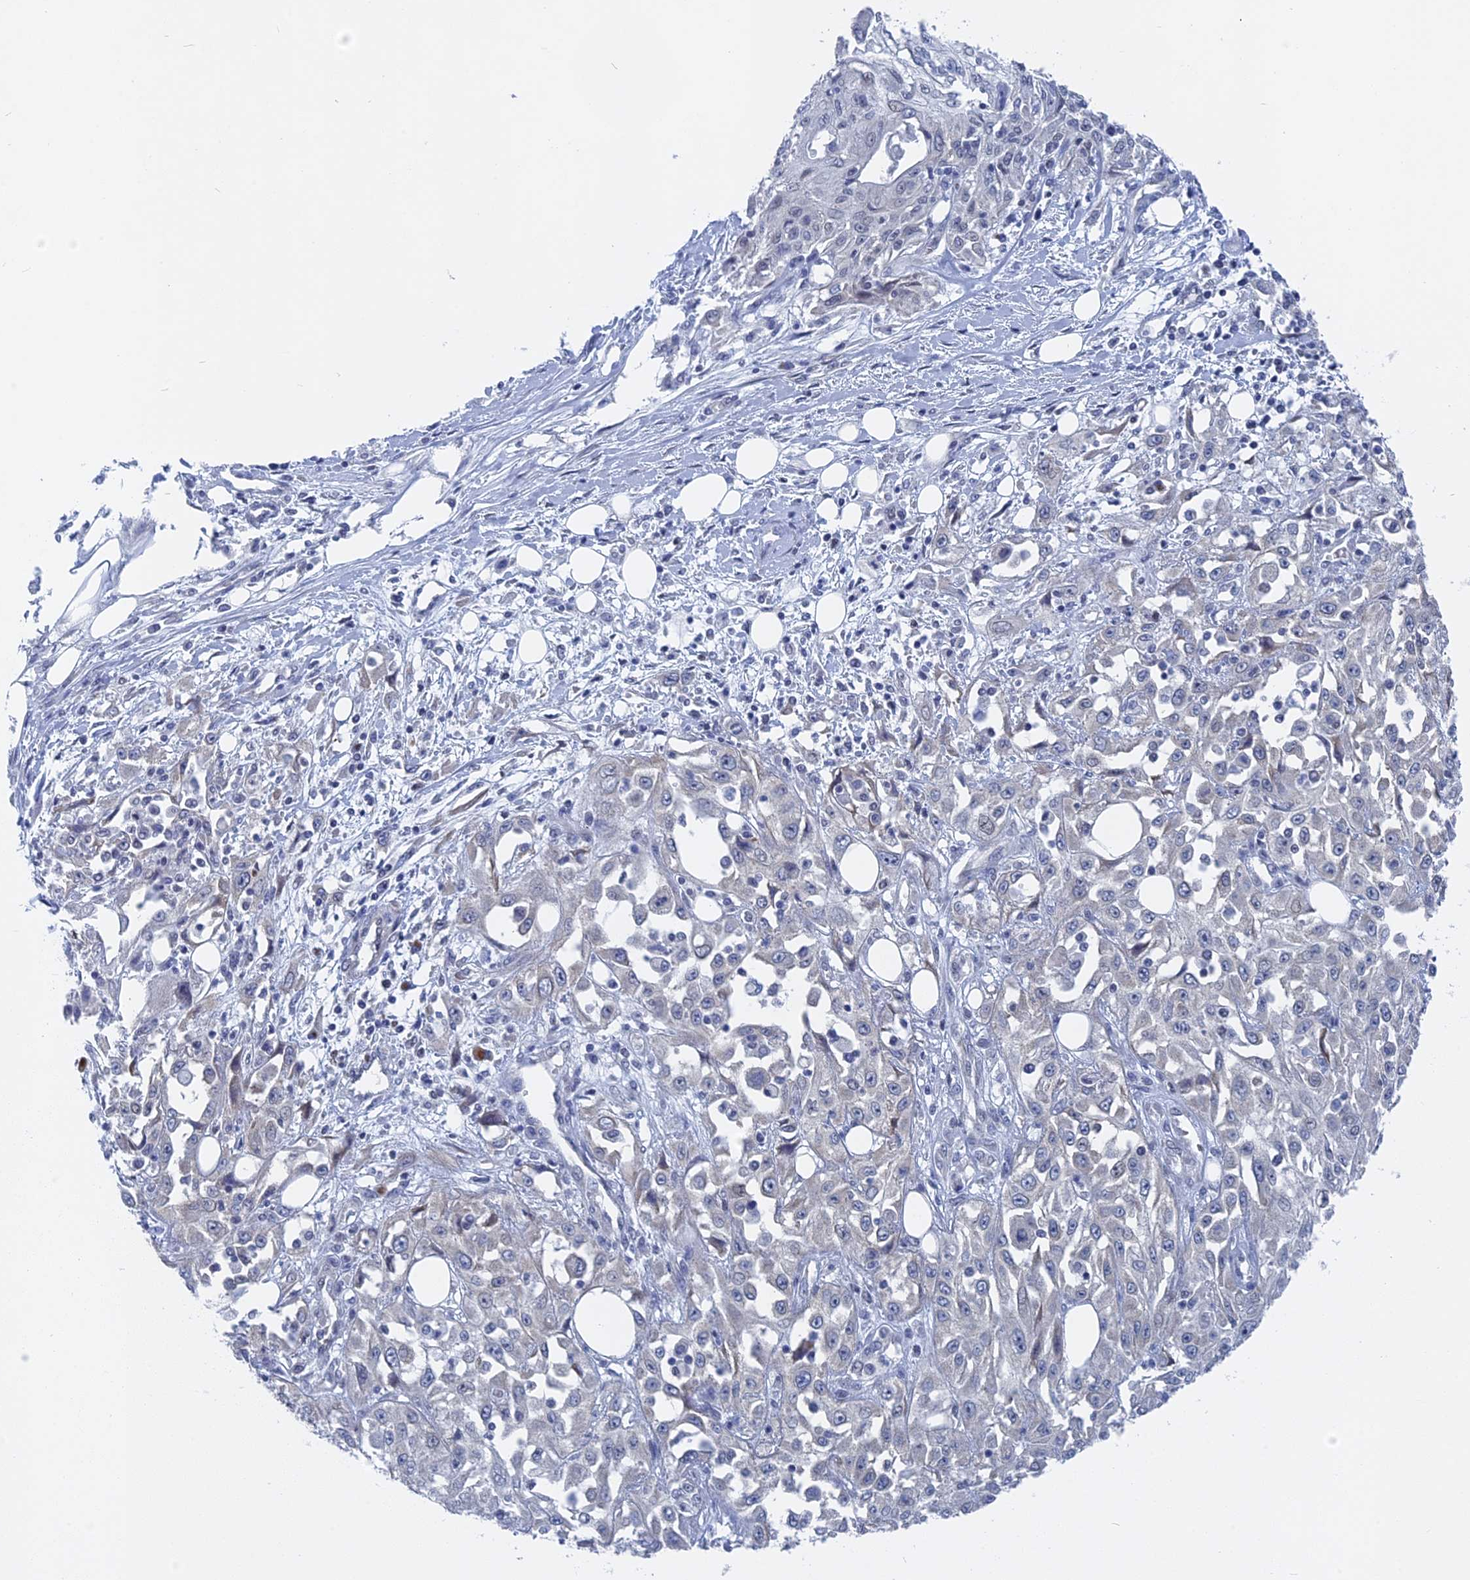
{"staining": {"intensity": "negative", "quantity": "none", "location": "none"}, "tissue": "skin cancer", "cell_type": "Tumor cells", "image_type": "cancer", "snomed": [{"axis": "morphology", "description": "Squamous cell carcinoma, NOS"}, {"axis": "morphology", "description": "Squamous cell carcinoma, metastatic, NOS"}, {"axis": "topography", "description": "Skin"}, {"axis": "topography", "description": "Lymph node"}], "caption": "A high-resolution micrograph shows immunohistochemistry (IHC) staining of skin cancer, which demonstrates no significant expression in tumor cells.", "gene": "MTRF1", "patient": {"sex": "male", "age": 75}}